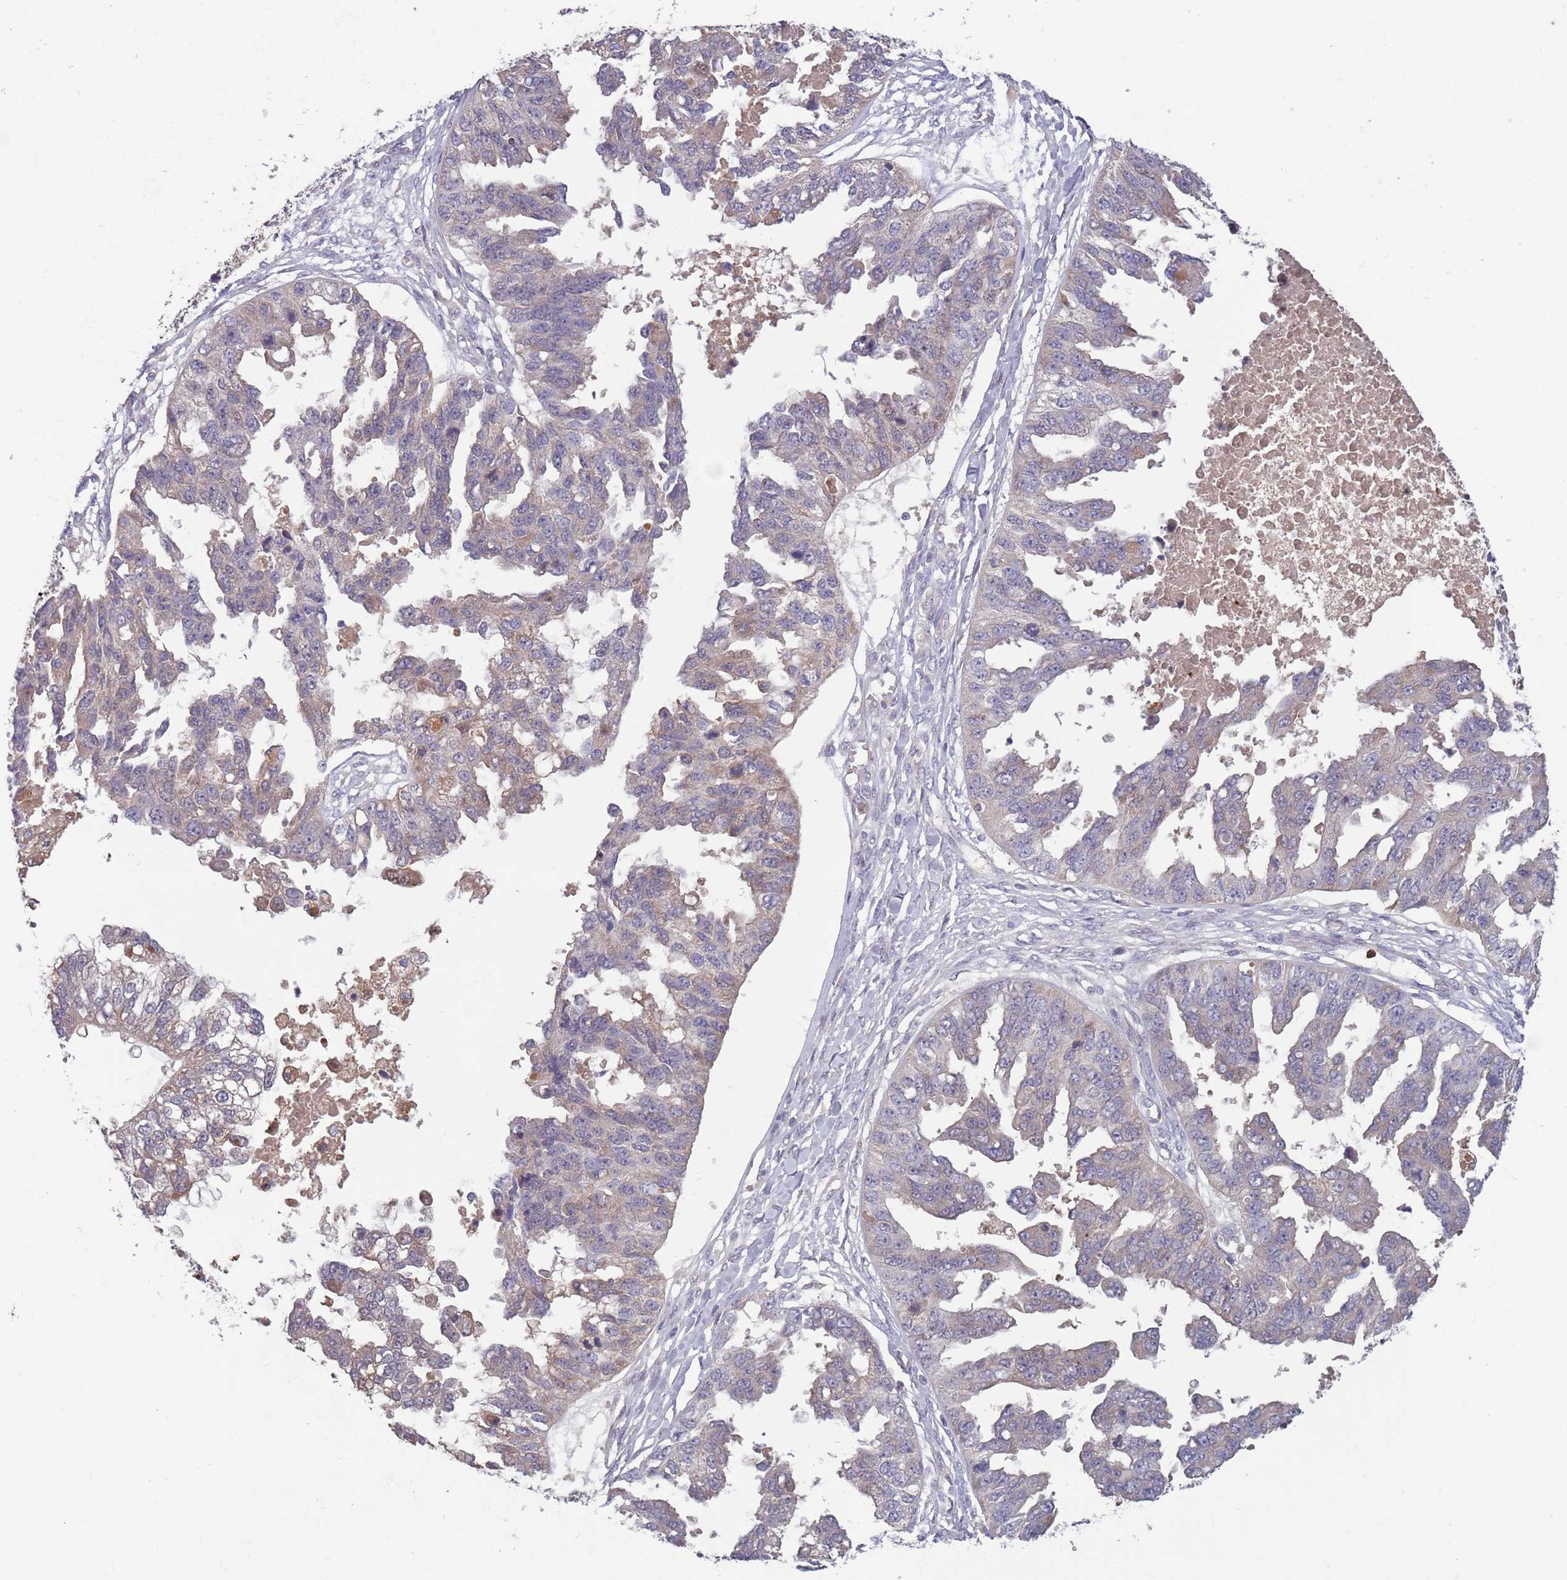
{"staining": {"intensity": "weak", "quantity": "25%-75%", "location": "cytoplasmic/membranous"}, "tissue": "ovarian cancer", "cell_type": "Tumor cells", "image_type": "cancer", "snomed": [{"axis": "morphology", "description": "Cystadenocarcinoma, serous, NOS"}, {"axis": "topography", "description": "Ovary"}], "caption": "Tumor cells reveal low levels of weak cytoplasmic/membranous positivity in about 25%-75% of cells in ovarian cancer (serous cystadenocarcinoma).", "gene": "TYW1", "patient": {"sex": "female", "age": 58}}